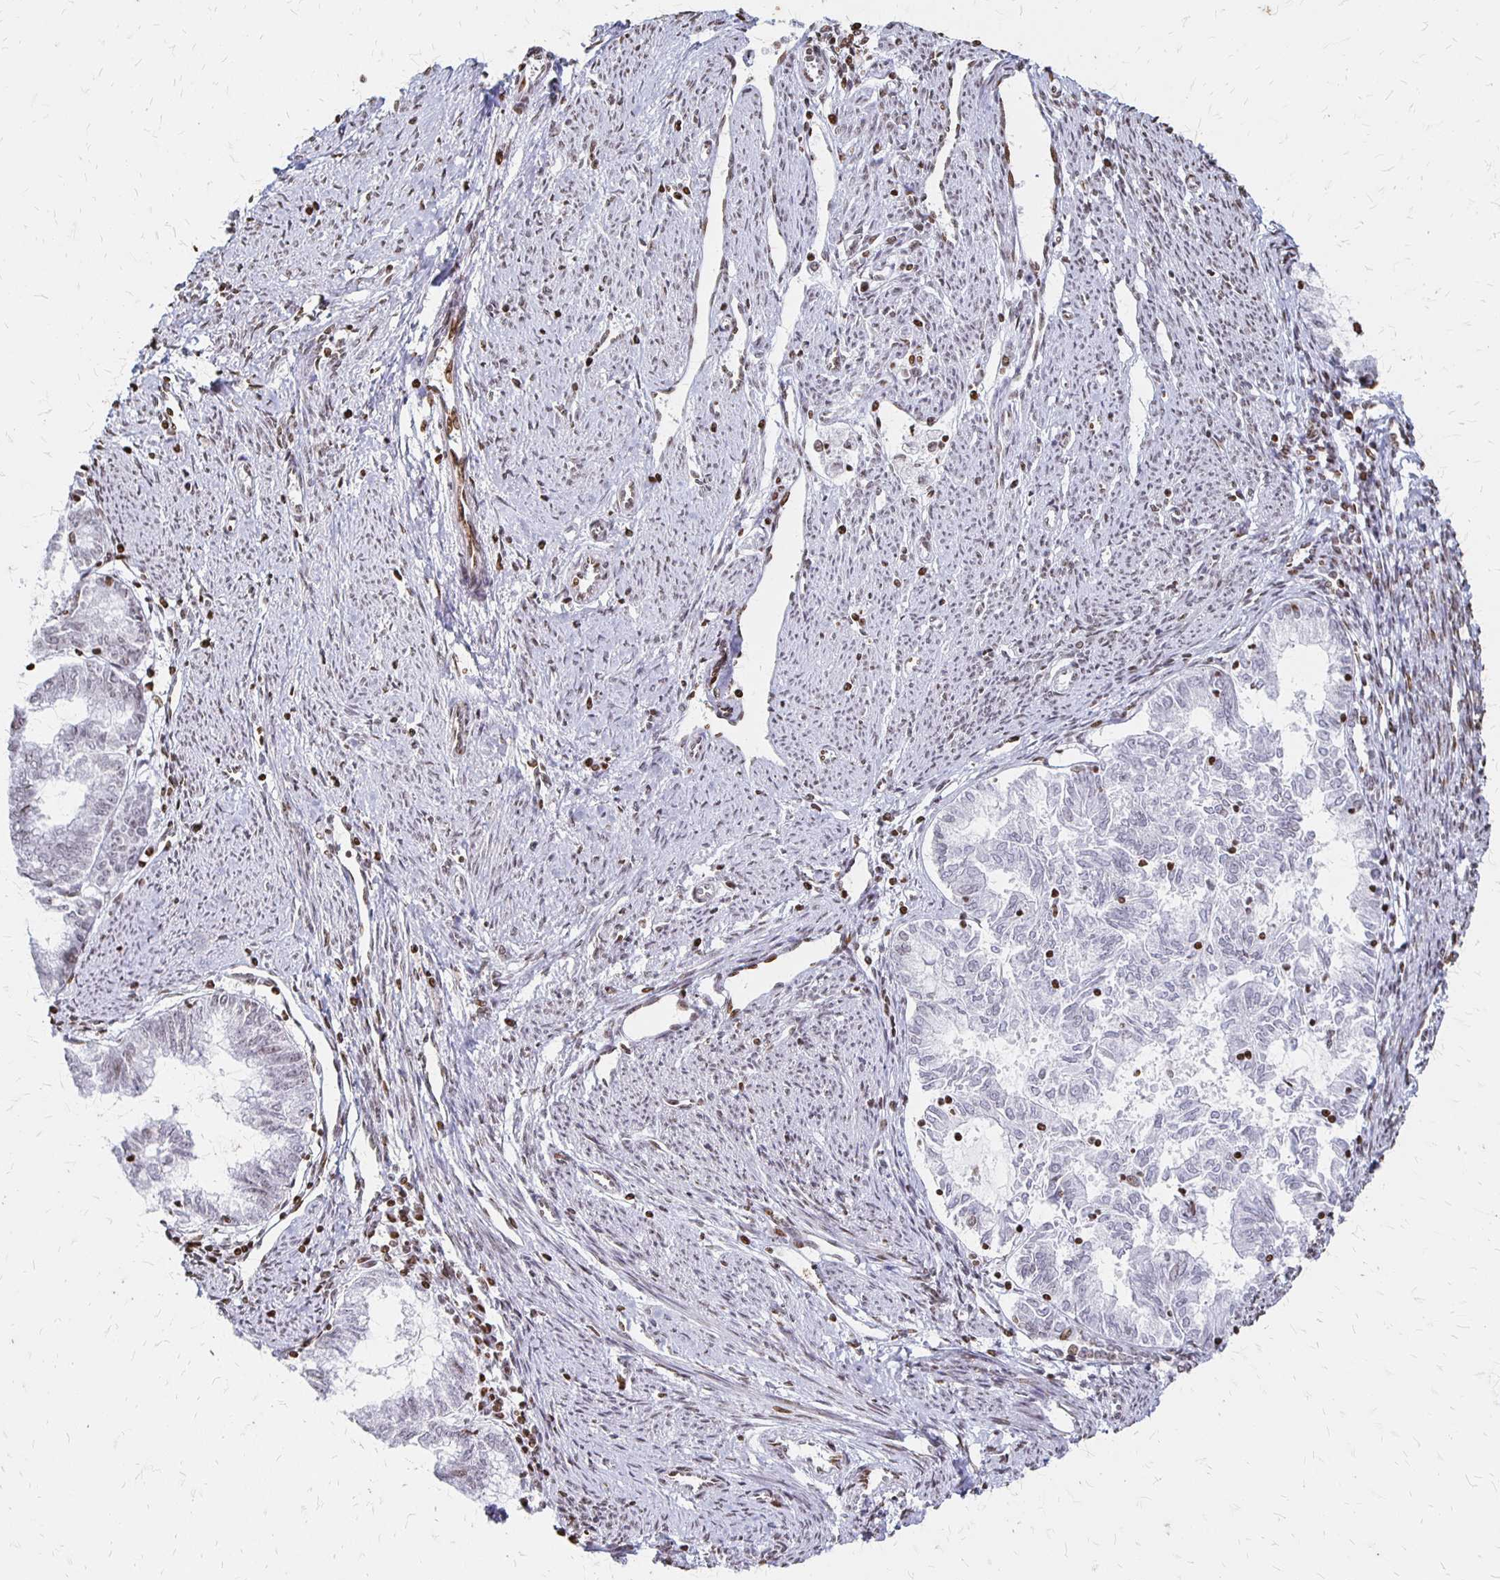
{"staining": {"intensity": "weak", "quantity": "<25%", "location": "nuclear"}, "tissue": "endometrial cancer", "cell_type": "Tumor cells", "image_type": "cancer", "snomed": [{"axis": "morphology", "description": "Adenocarcinoma, NOS"}, {"axis": "topography", "description": "Endometrium"}], "caption": "A high-resolution histopathology image shows immunohistochemistry staining of endometrial adenocarcinoma, which shows no significant expression in tumor cells.", "gene": "ZNF280C", "patient": {"sex": "female", "age": 79}}